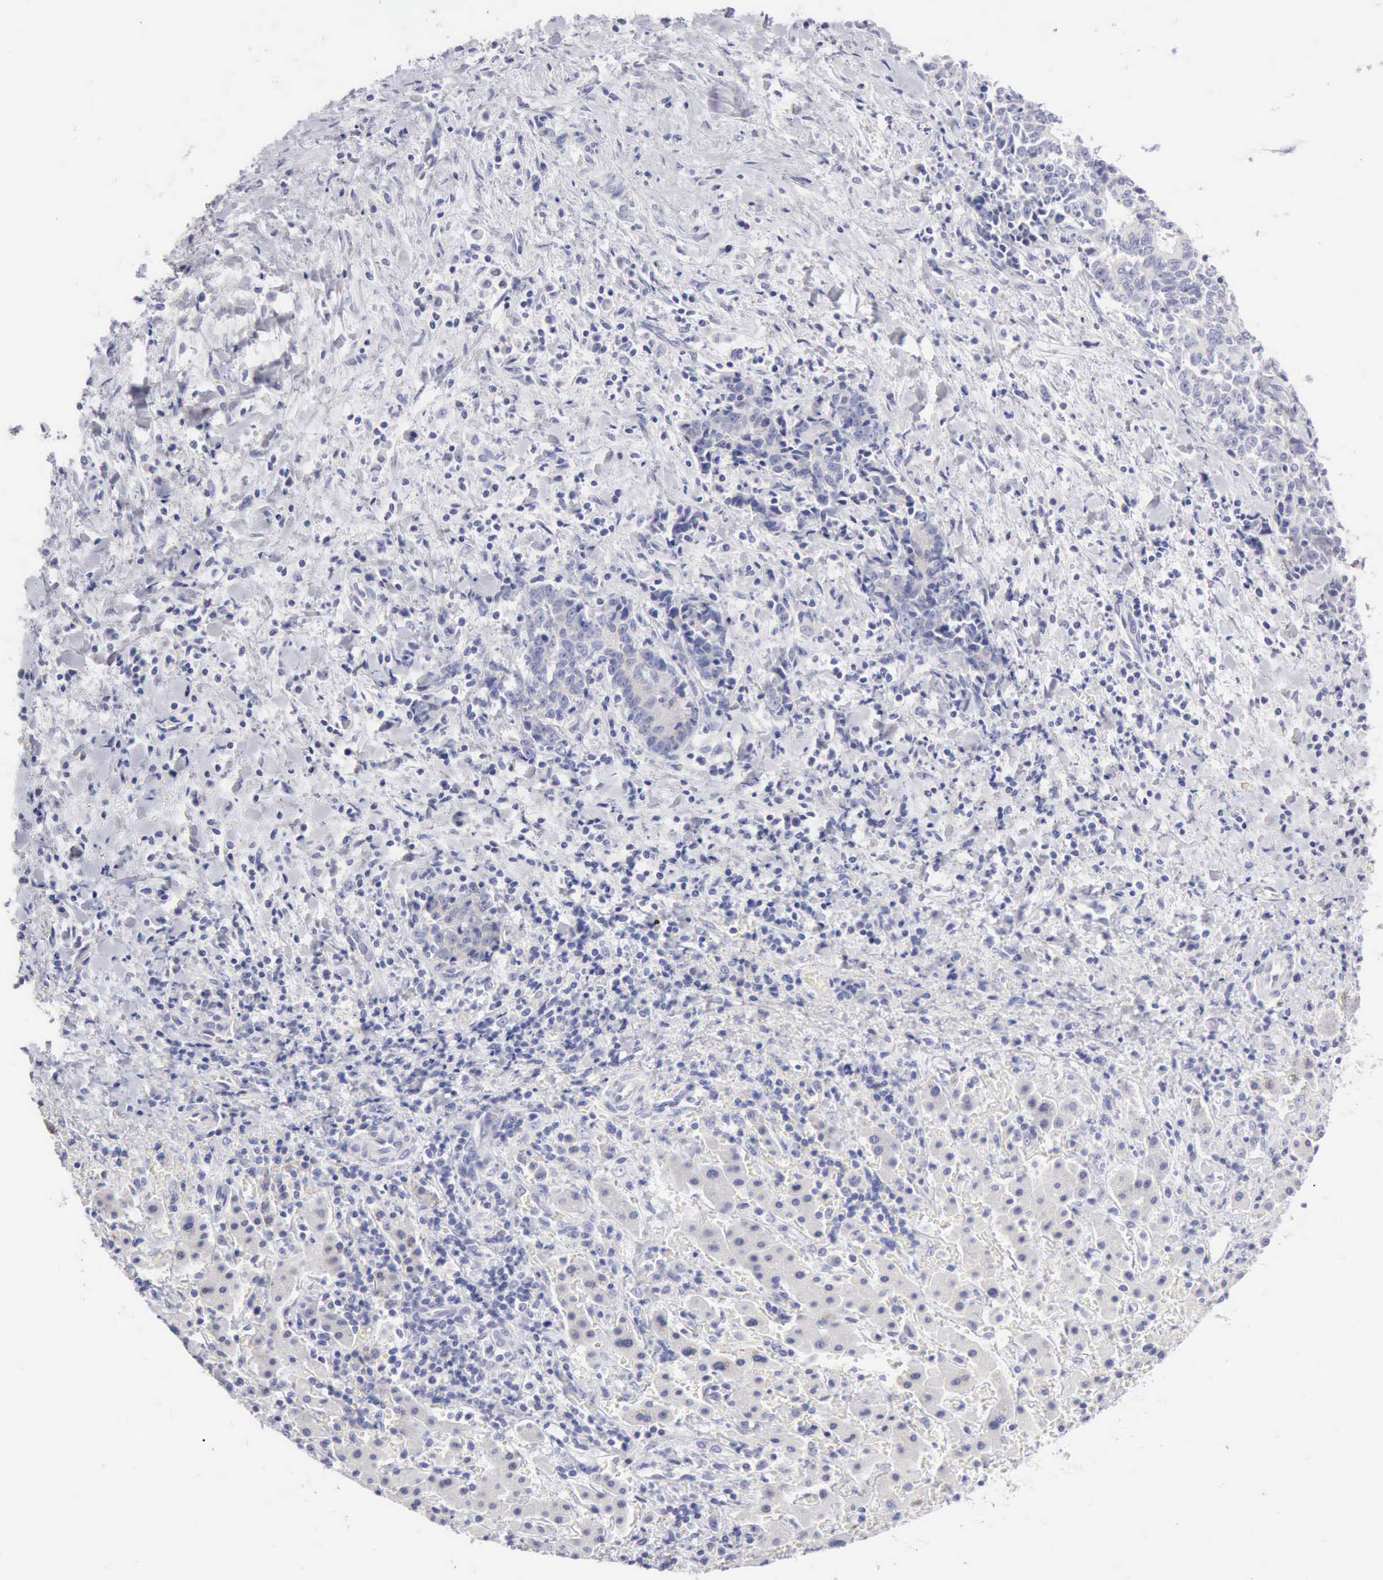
{"staining": {"intensity": "negative", "quantity": "none", "location": "none"}, "tissue": "liver cancer", "cell_type": "Tumor cells", "image_type": "cancer", "snomed": [{"axis": "morphology", "description": "Cholangiocarcinoma"}, {"axis": "topography", "description": "Liver"}], "caption": "The micrograph reveals no staining of tumor cells in liver cancer.", "gene": "ANGEL1", "patient": {"sex": "male", "age": 57}}